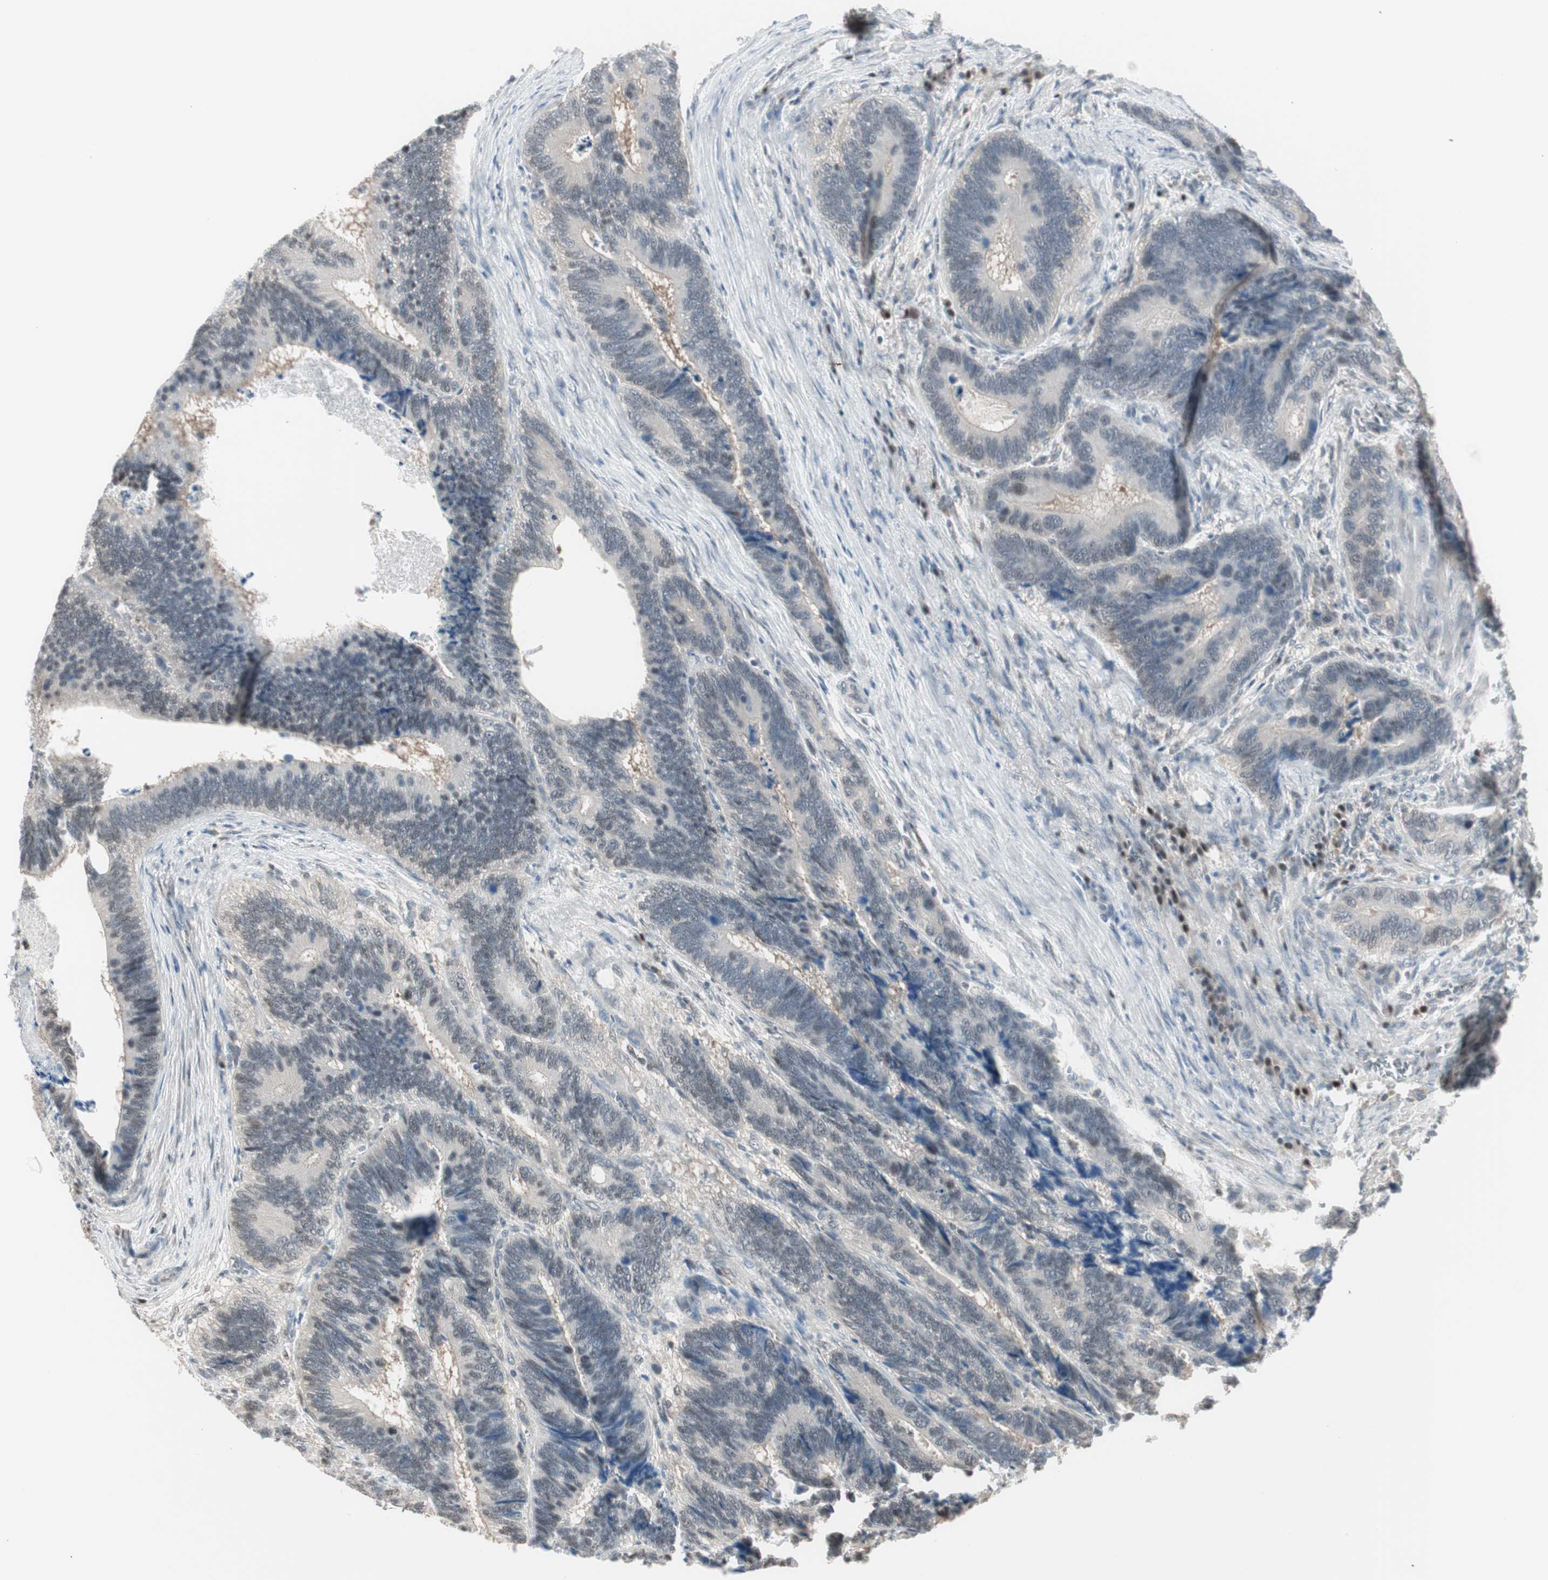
{"staining": {"intensity": "weak", "quantity": "25%-75%", "location": "nuclear"}, "tissue": "colorectal cancer", "cell_type": "Tumor cells", "image_type": "cancer", "snomed": [{"axis": "morphology", "description": "Adenocarcinoma, NOS"}, {"axis": "topography", "description": "Colon"}], "caption": "Protein expression analysis of adenocarcinoma (colorectal) exhibits weak nuclear staining in approximately 25%-75% of tumor cells.", "gene": "LONP2", "patient": {"sex": "male", "age": 72}}